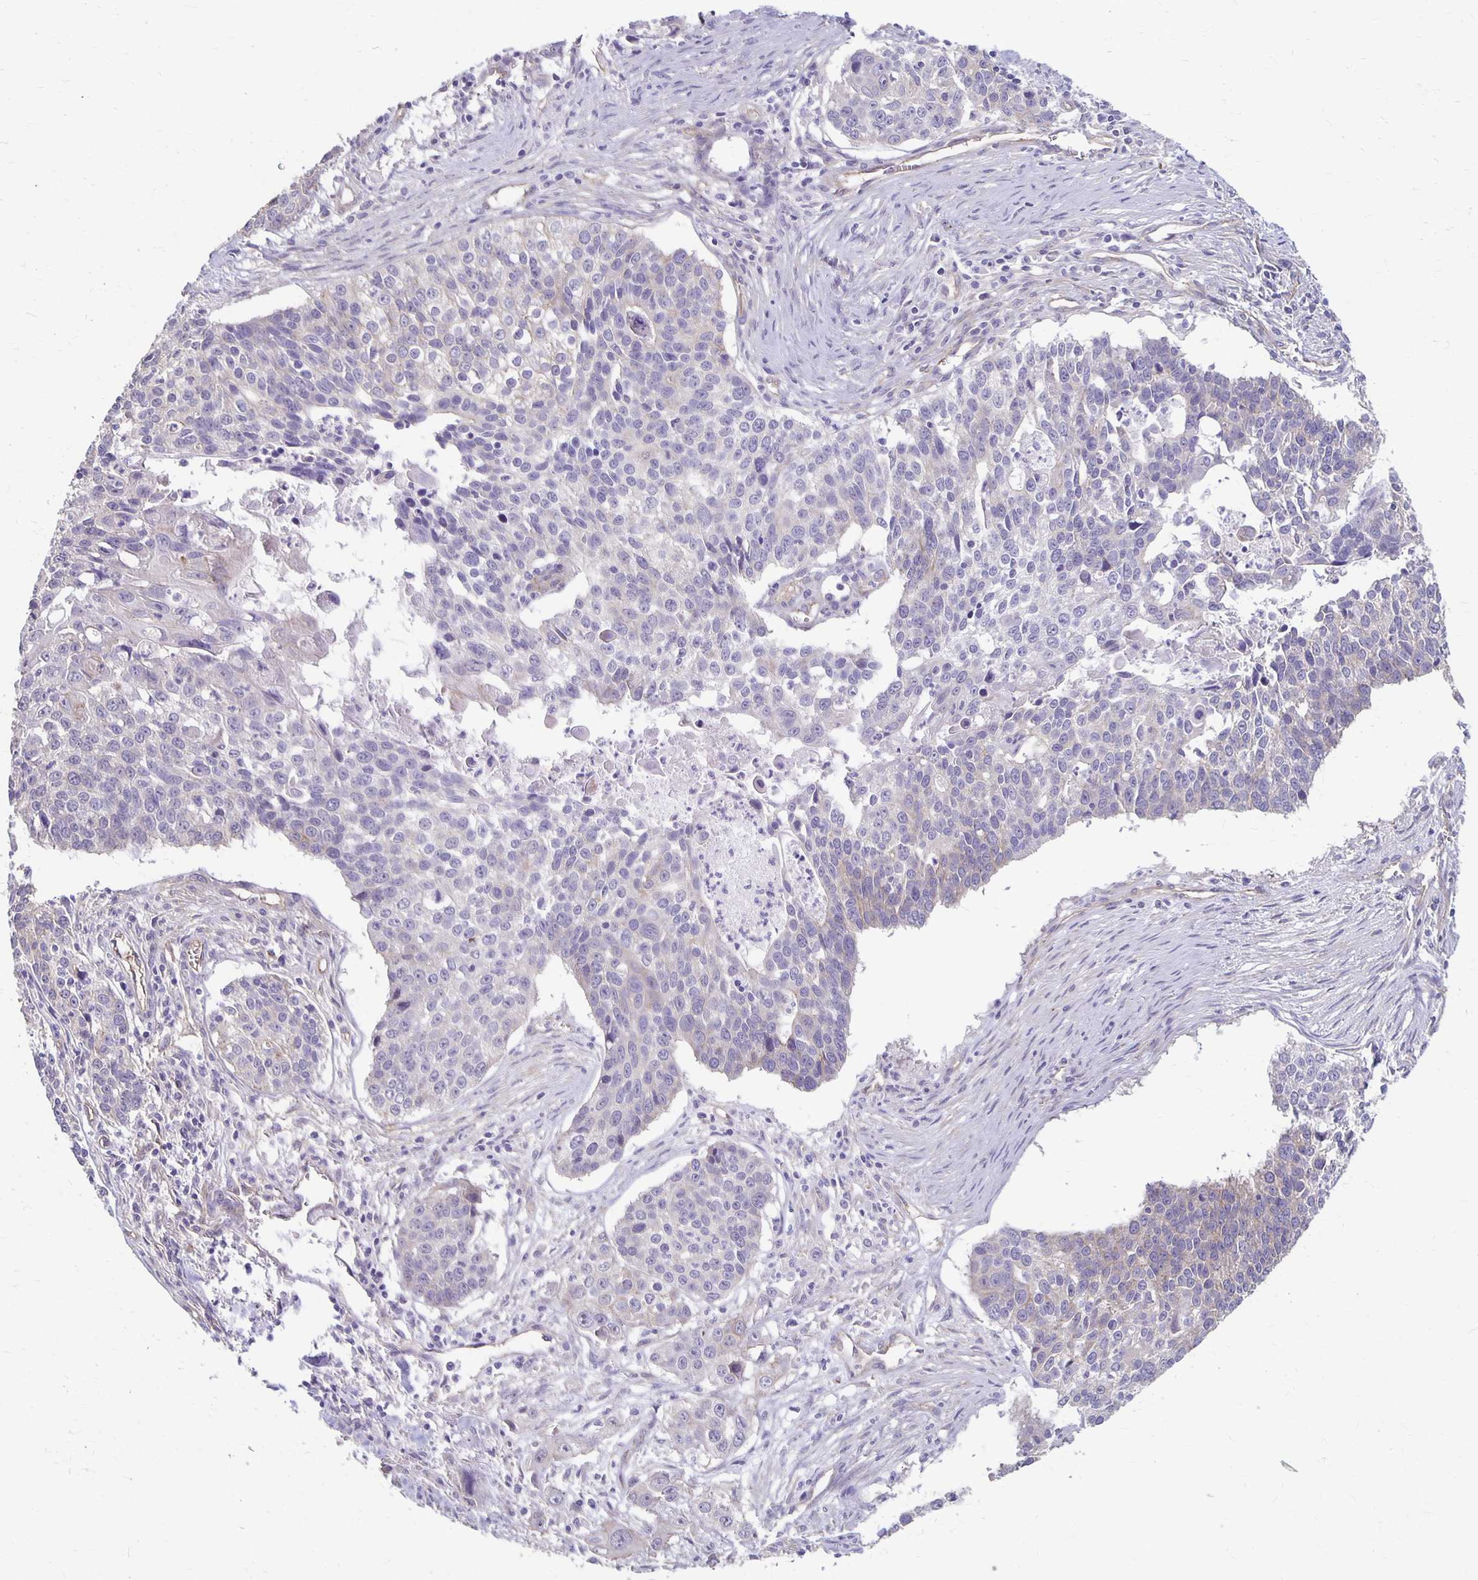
{"staining": {"intensity": "negative", "quantity": "none", "location": "none"}, "tissue": "lung cancer", "cell_type": "Tumor cells", "image_type": "cancer", "snomed": [{"axis": "morphology", "description": "Squamous cell carcinoma, NOS"}, {"axis": "morphology", "description": "Squamous cell carcinoma, metastatic, NOS"}, {"axis": "topography", "description": "Lung"}, {"axis": "topography", "description": "Pleura, NOS"}], "caption": "IHC micrograph of neoplastic tissue: human lung cancer (squamous cell carcinoma) stained with DAB (3,3'-diaminobenzidine) exhibits no significant protein staining in tumor cells.", "gene": "PPP1R3E", "patient": {"sex": "male", "age": 72}}